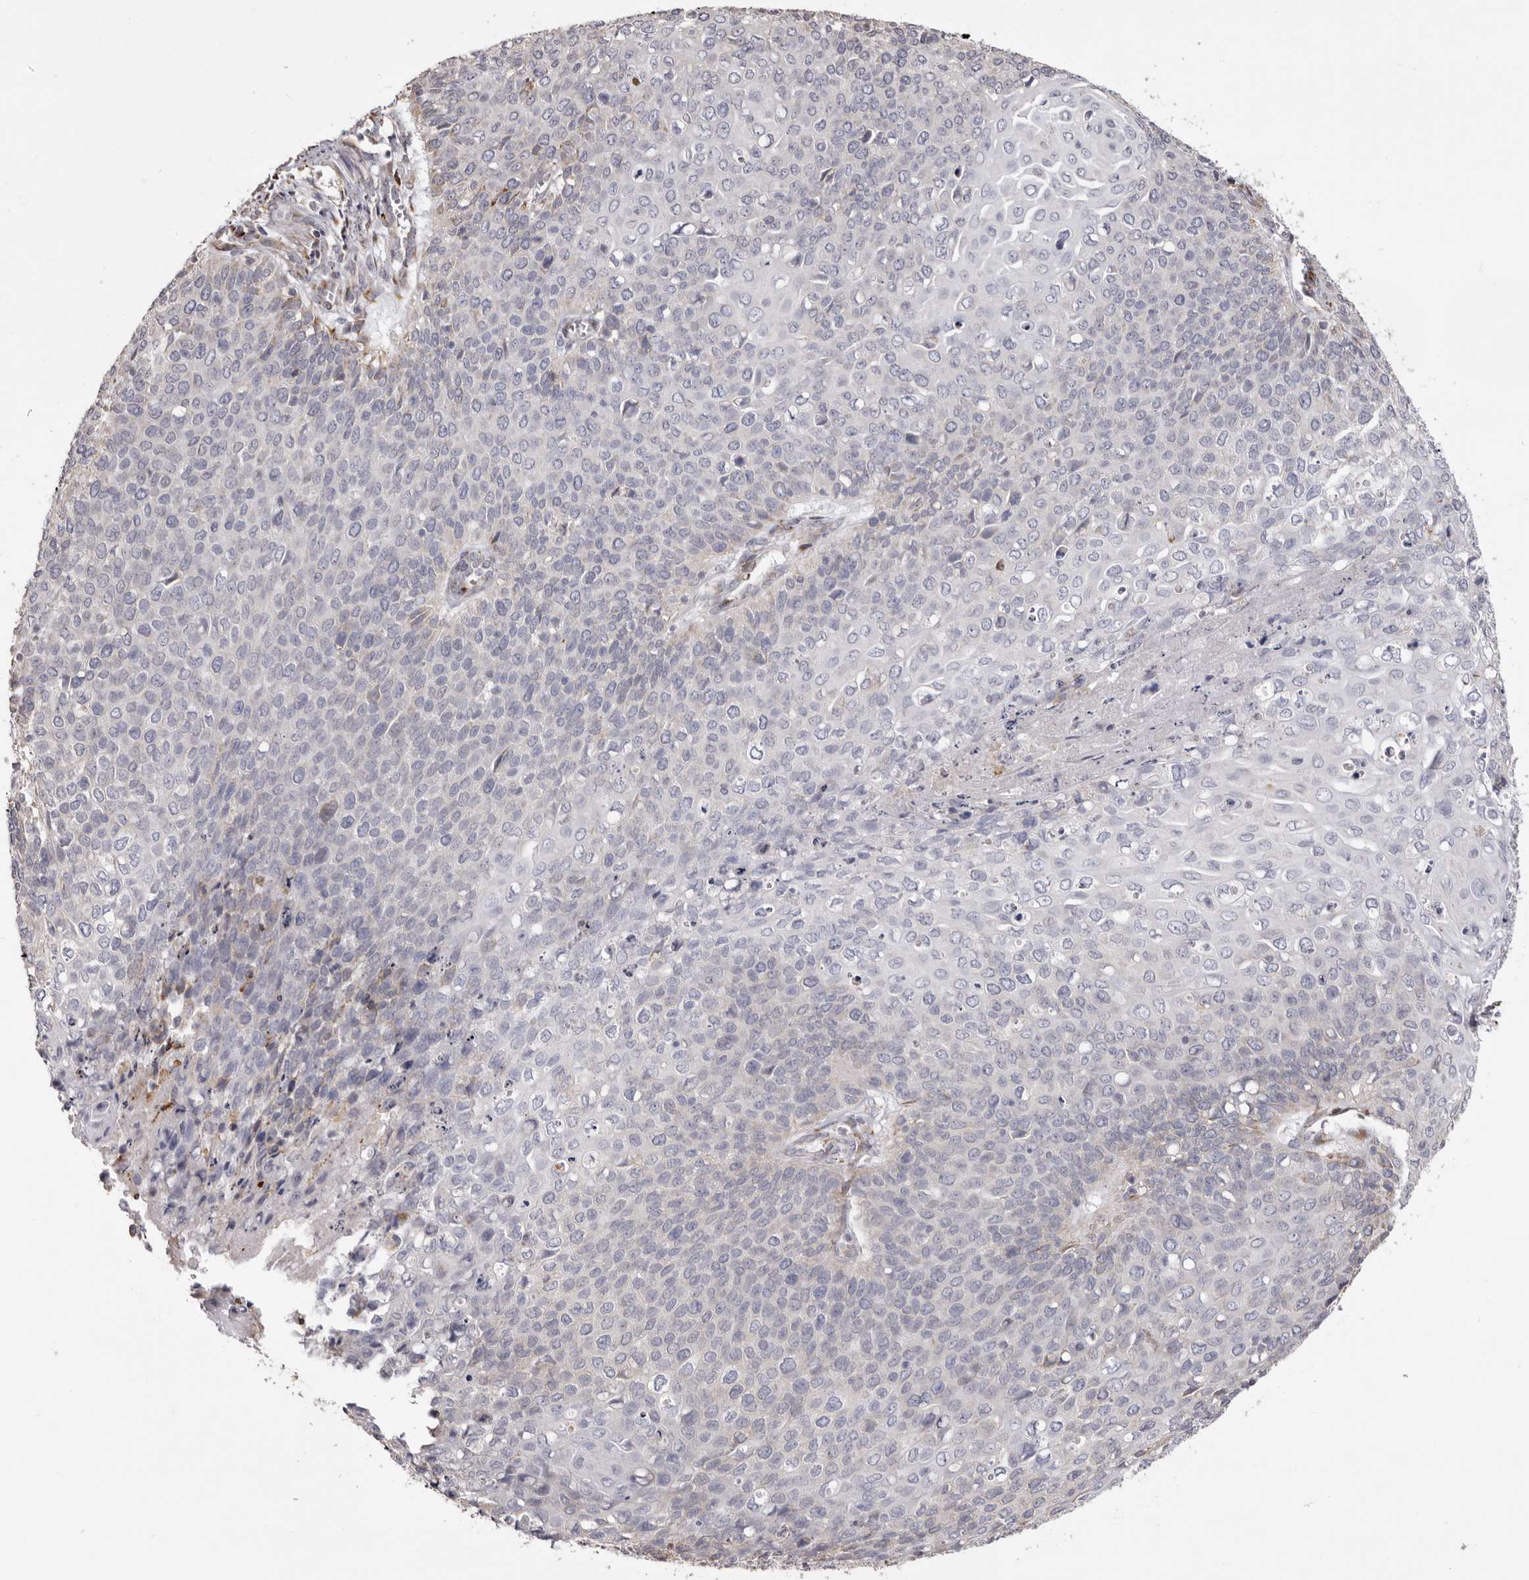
{"staining": {"intensity": "negative", "quantity": "none", "location": "none"}, "tissue": "cervical cancer", "cell_type": "Tumor cells", "image_type": "cancer", "snomed": [{"axis": "morphology", "description": "Squamous cell carcinoma, NOS"}, {"axis": "topography", "description": "Cervix"}], "caption": "The micrograph exhibits no significant staining in tumor cells of cervical cancer.", "gene": "PIGX", "patient": {"sex": "female", "age": 39}}